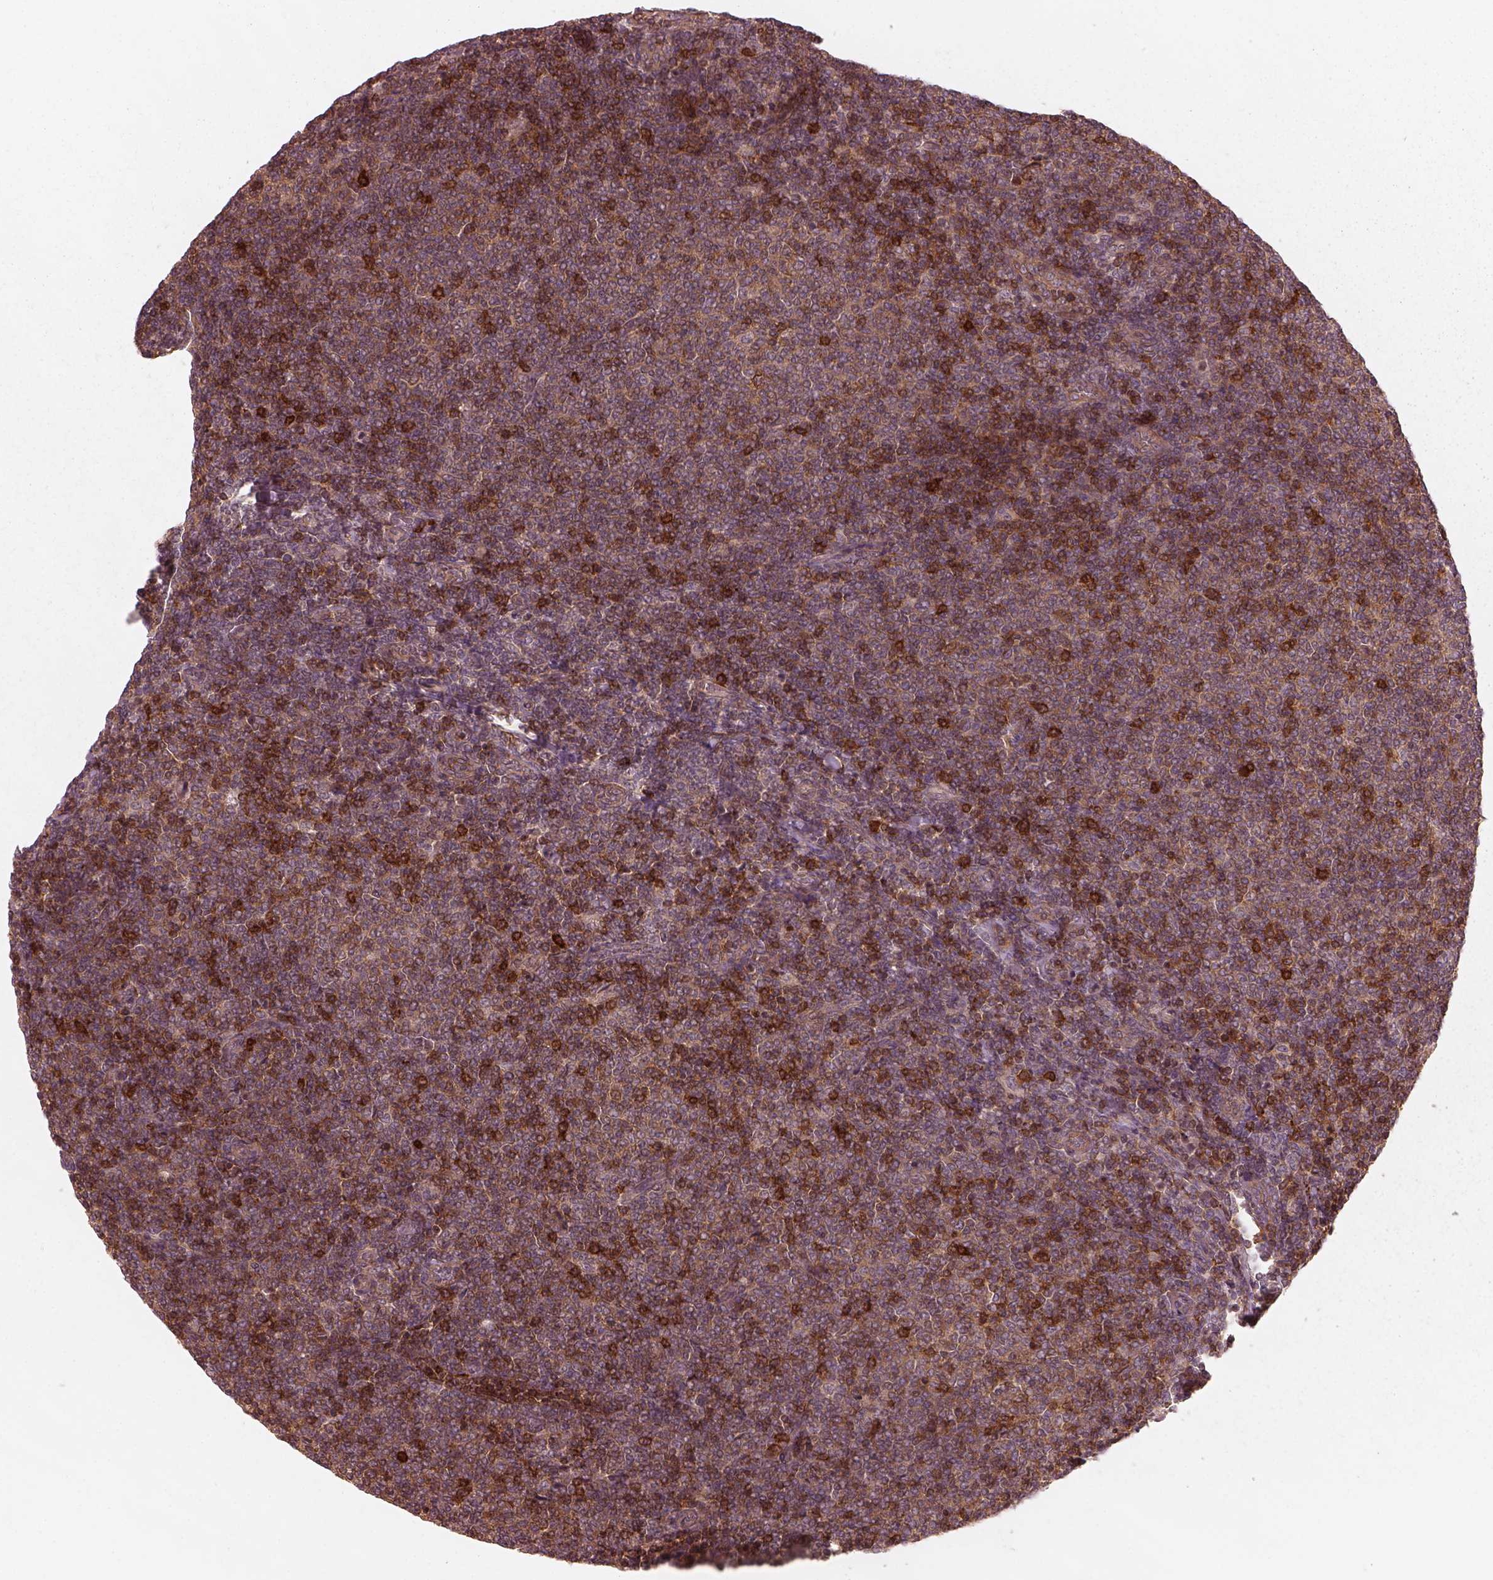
{"staining": {"intensity": "moderate", "quantity": ">75%", "location": "cytoplasmic/membranous"}, "tissue": "lymphoma", "cell_type": "Tumor cells", "image_type": "cancer", "snomed": [{"axis": "morphology", "description": "Malignant lymphoma, non-Hodgkin's type, Low grade"}, {"axis": "topography", "description": "Lymph node"}], "caption": "Immunohistochemical staining of human malignant lymphoma, non-Hodgkin's type (low-grade) shows medium levels of moderate cytoplasmic/membranous expression in about >75% of tumor cells.", "gene": "FAM107B", "patient": {"sex": "male", "age": 52}}